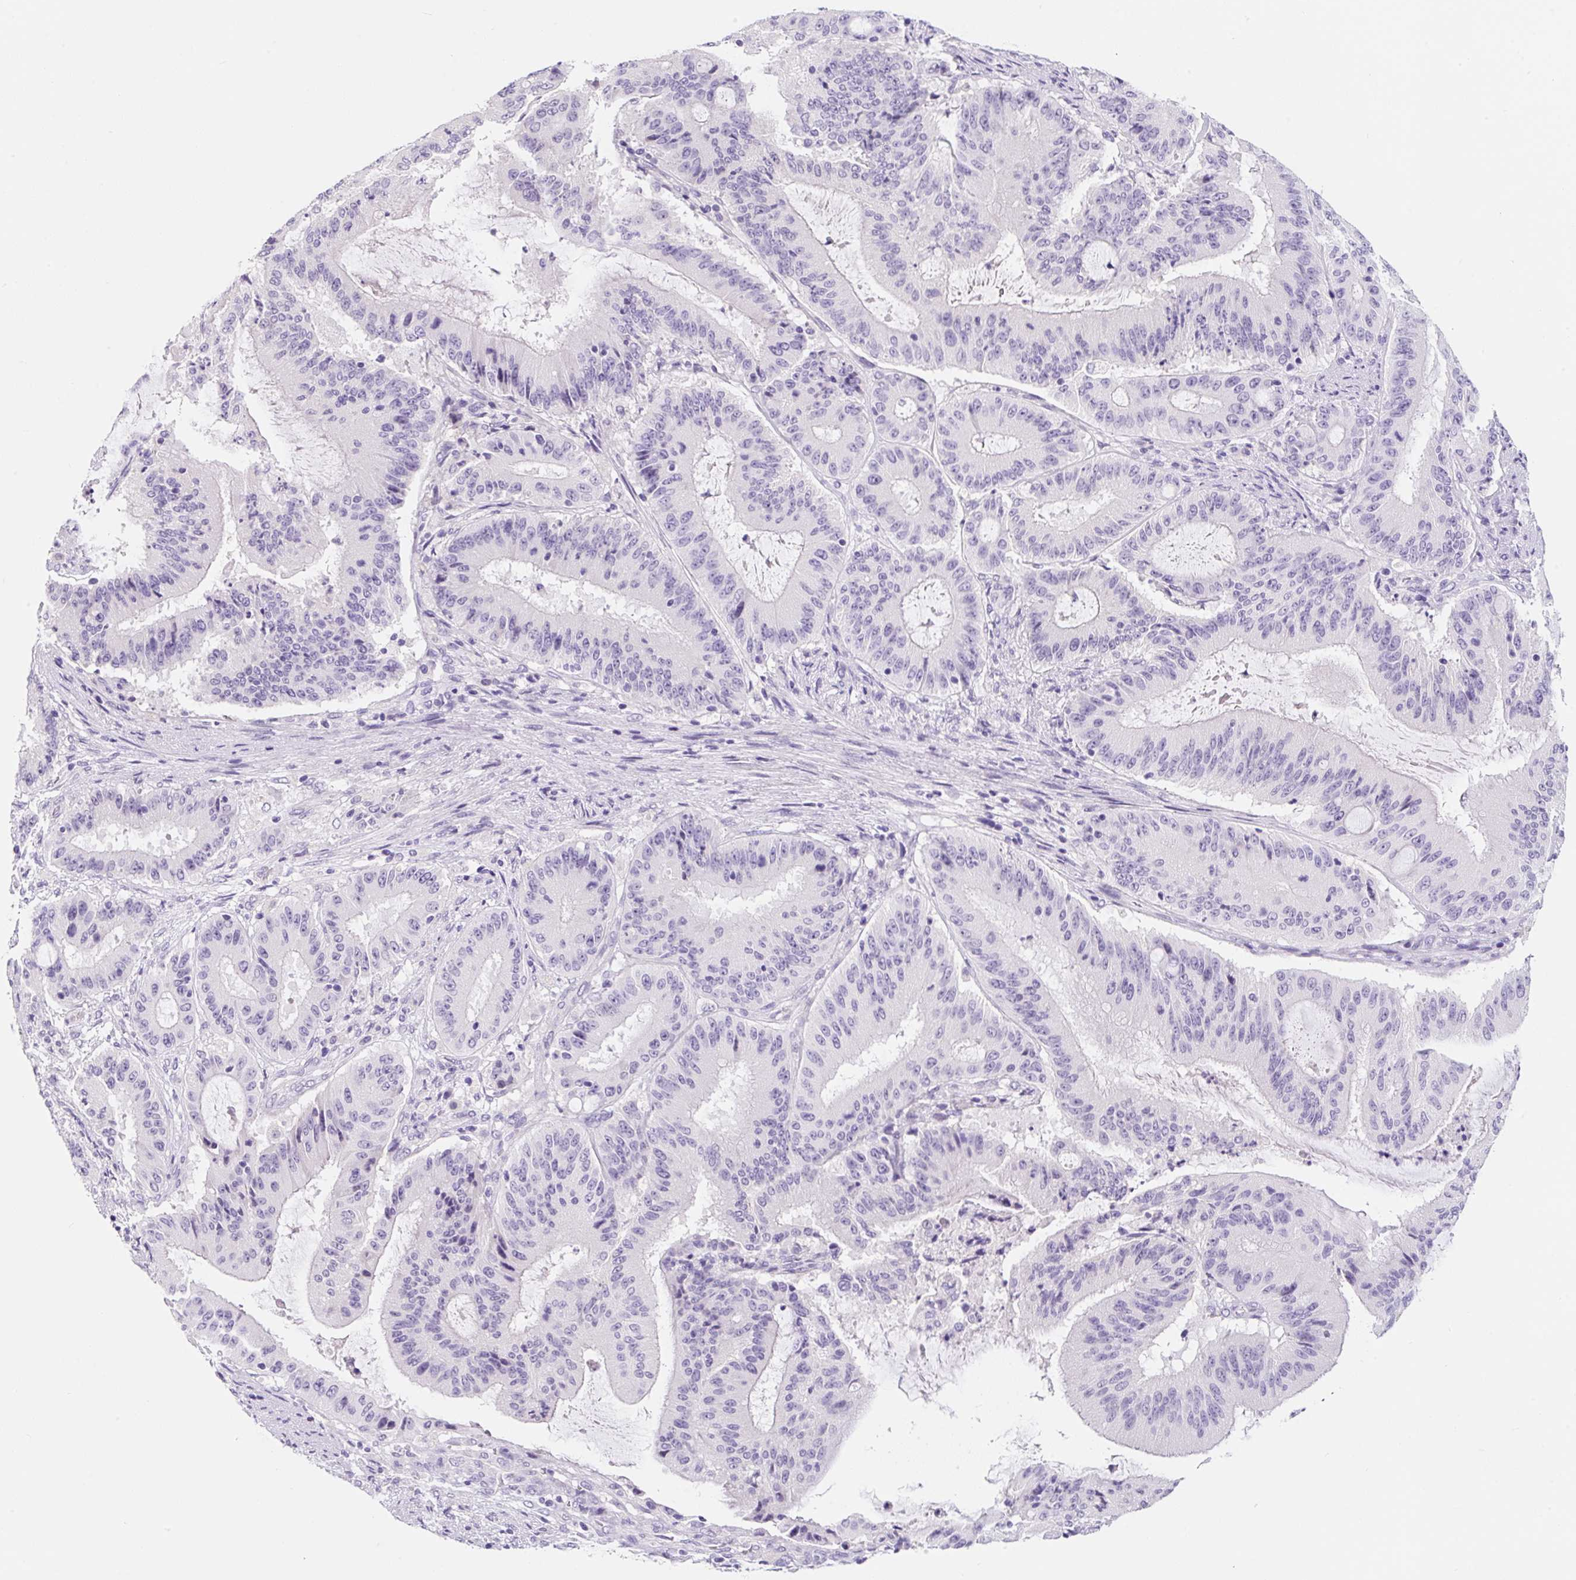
{"staining": {"intensity": "negative", "quantity": "none", "location": "none"}, "tissue": "liver cancer", "cell_type": "Tumor cells", "image_type": "cancer", "snomed": [{"axis": "morphology", "description": "Normal tissue, NOS"}, {"axis": "morphology", "description": "Cholangiocarcinoma"}, {"axis": "topography", "description": "Liver"}, {"axis": "topography", "description": "Peripheral nerve tissue"}], "caption": "Micrograph shows no protein staining in tumor cells of liver cancer (cholangiocarcinoma) tissue.", "gene": "SYP", "patient": {"sex": "female", "age": 73}}